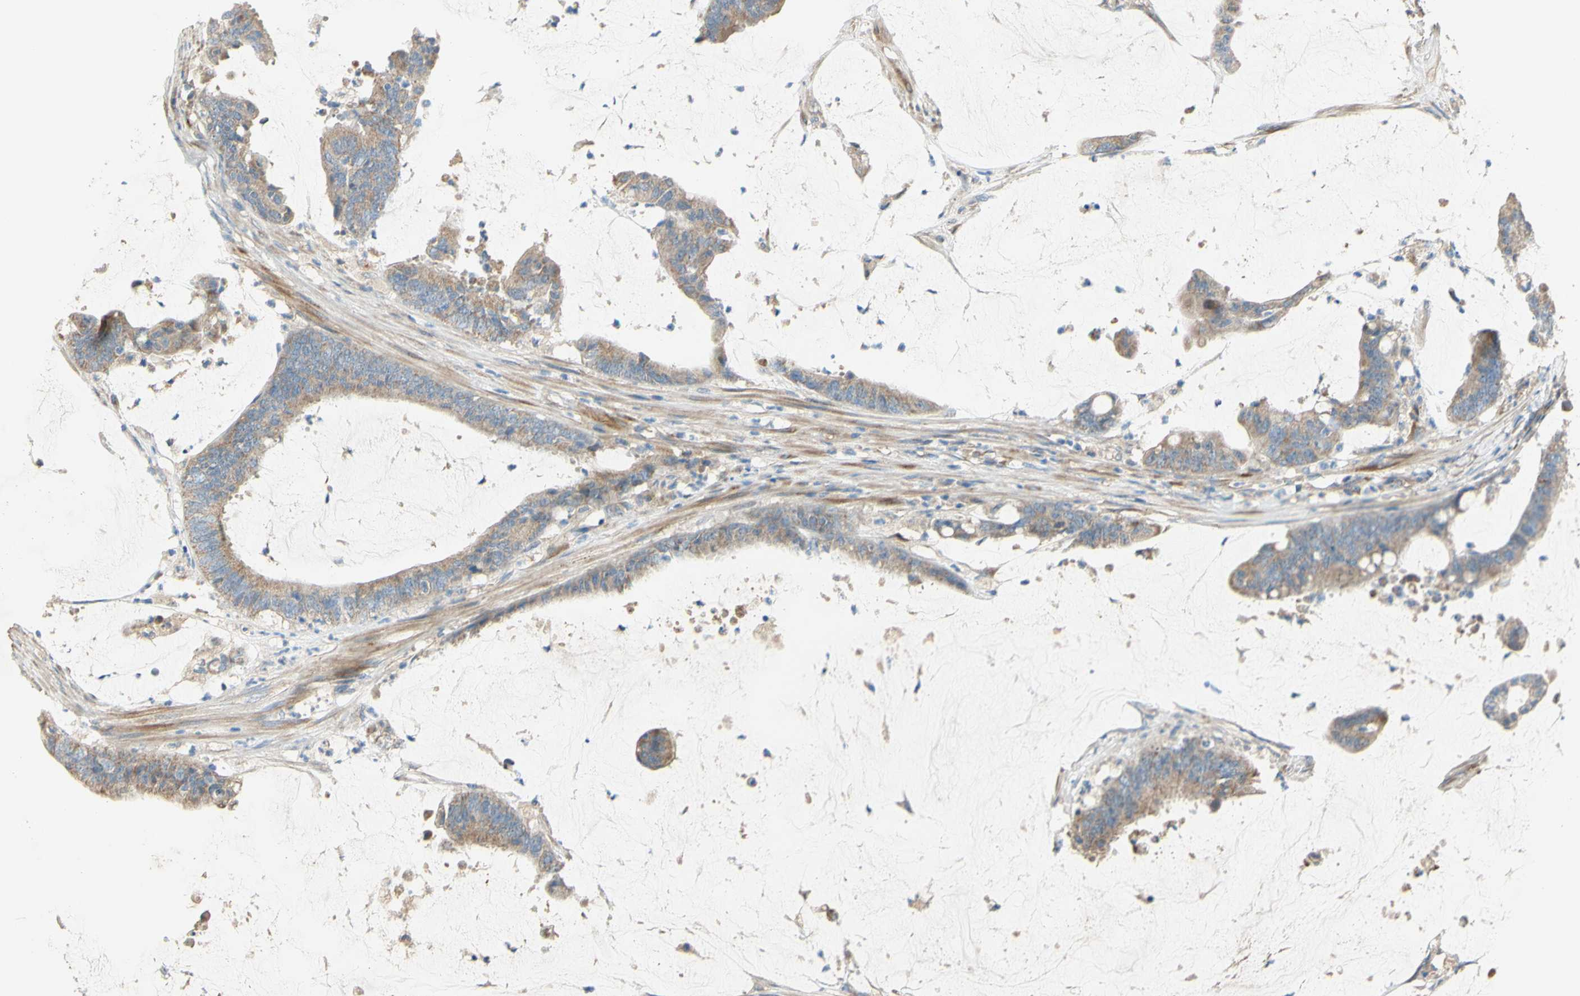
{"staining": {"intensity": "moderate", "quantity": ">75%", "location": "cytoplasmic/membranous"}, "tissue": "colorectal cancer", "cell_type": "Tumor cells", "image_type": "cancer", "snomed": [{"axis": "morphology", "description": "Adenocarcinoma, NOS"}, {"axis": "topography", "description": "Rectum"}], "caption": "This is an image of immunohistochemistry staining of colorectal cancer (adenocarcinoma), which shows moderate positivity in the cytoplasmic/membranous of tumor cells.", "gene": "DKK3", "patient": {"sex": "female", "age": 66}}